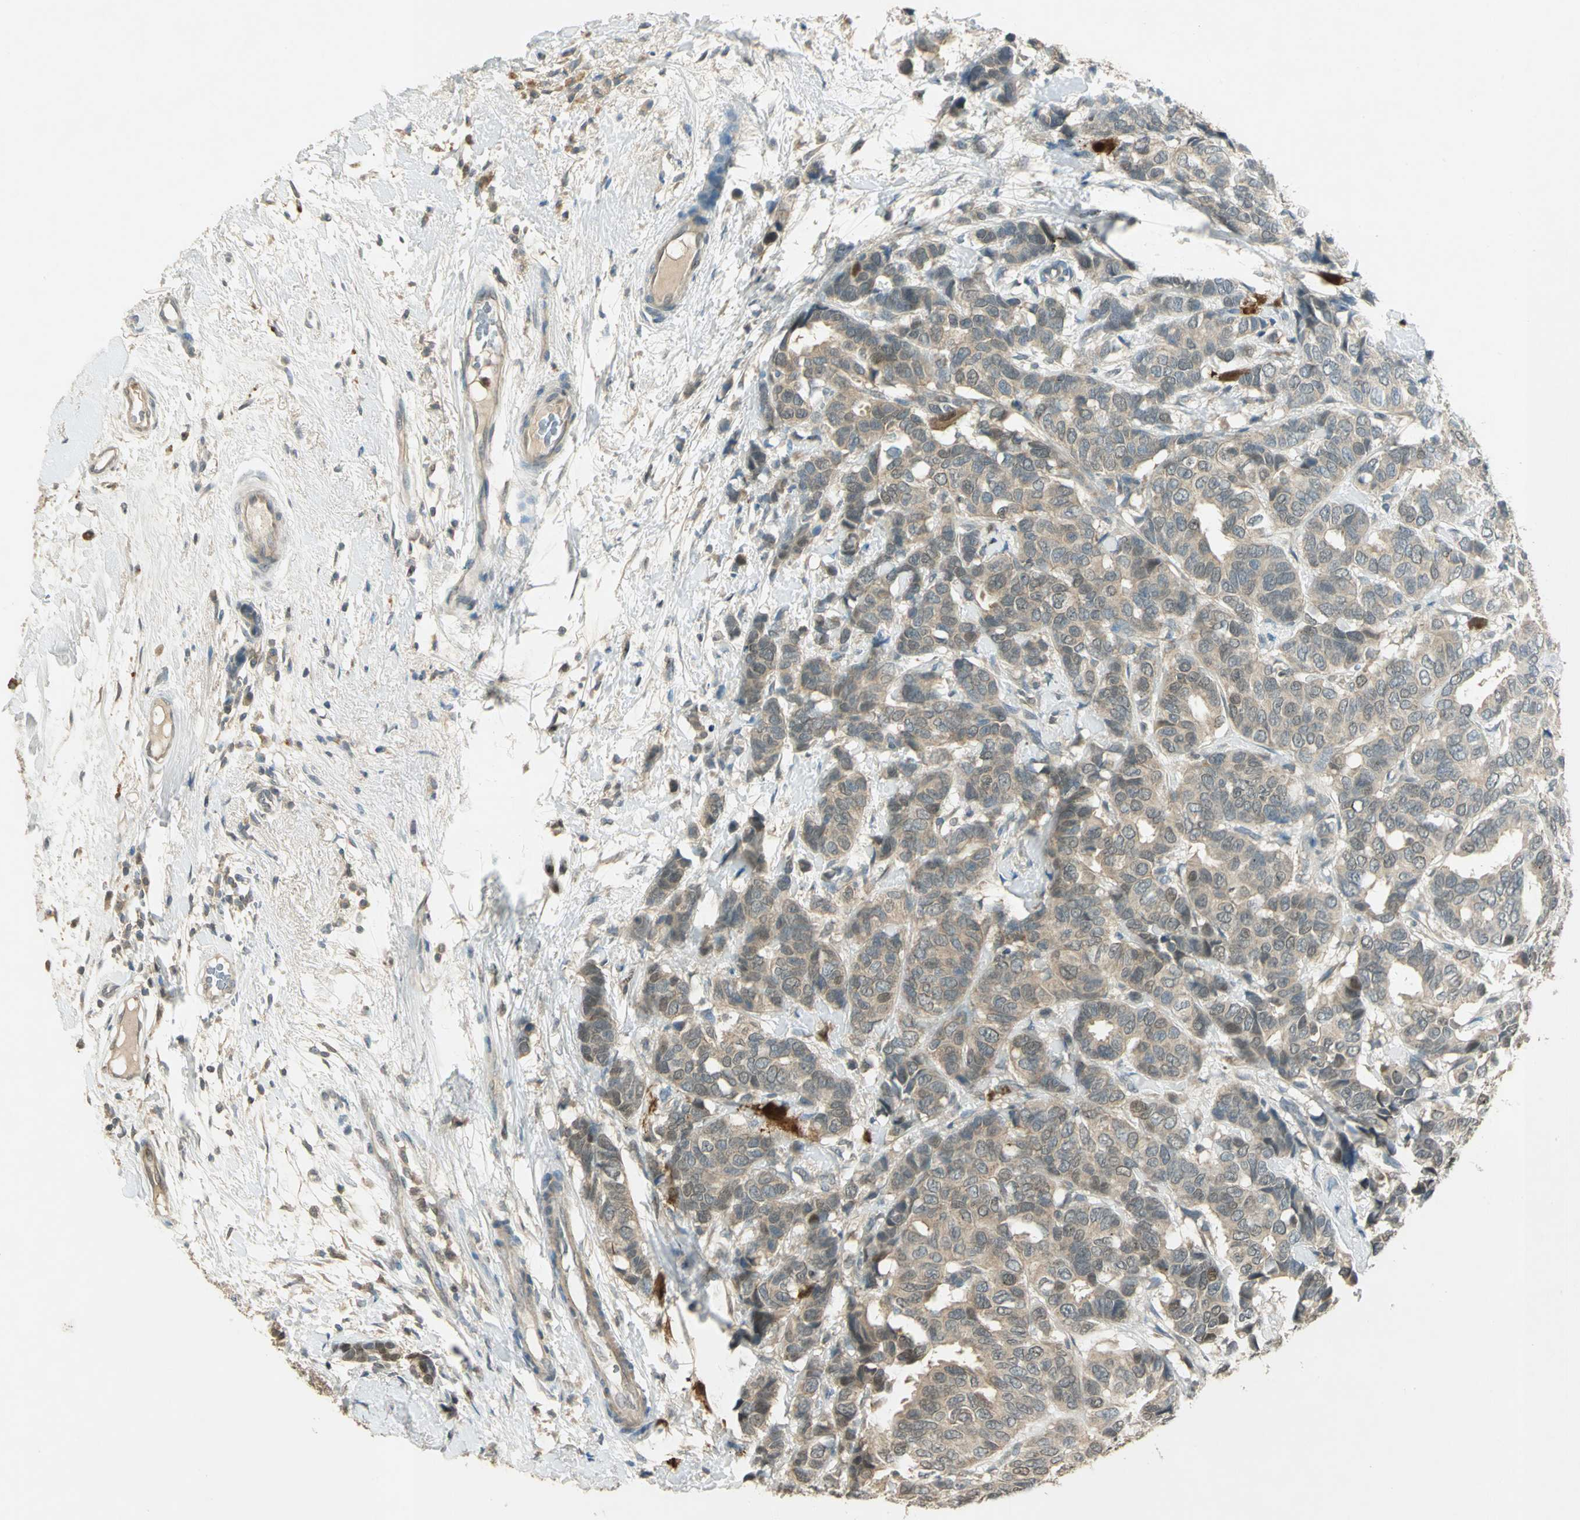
{"staining": {"intensity": "weak", "quantity": ">75%", "location": "cytoplasmic/membranous"}, "tissue": "breast cancer", "cell_type": "Tumor cells", "image_type": "cancer", "snomed": [{"axis": "morphology", "description": "Duct carcinoma"}, {"axis": "topography", "description": "Breast"}], "caption": "Immunohistochemical staining of breast intraductal carcinoma displays weak cytoplasmic/membranous protein expression in about >75% of tumor cells.", "gene": "BIRC2", "patient": {"sex": "female", "age": 87}}